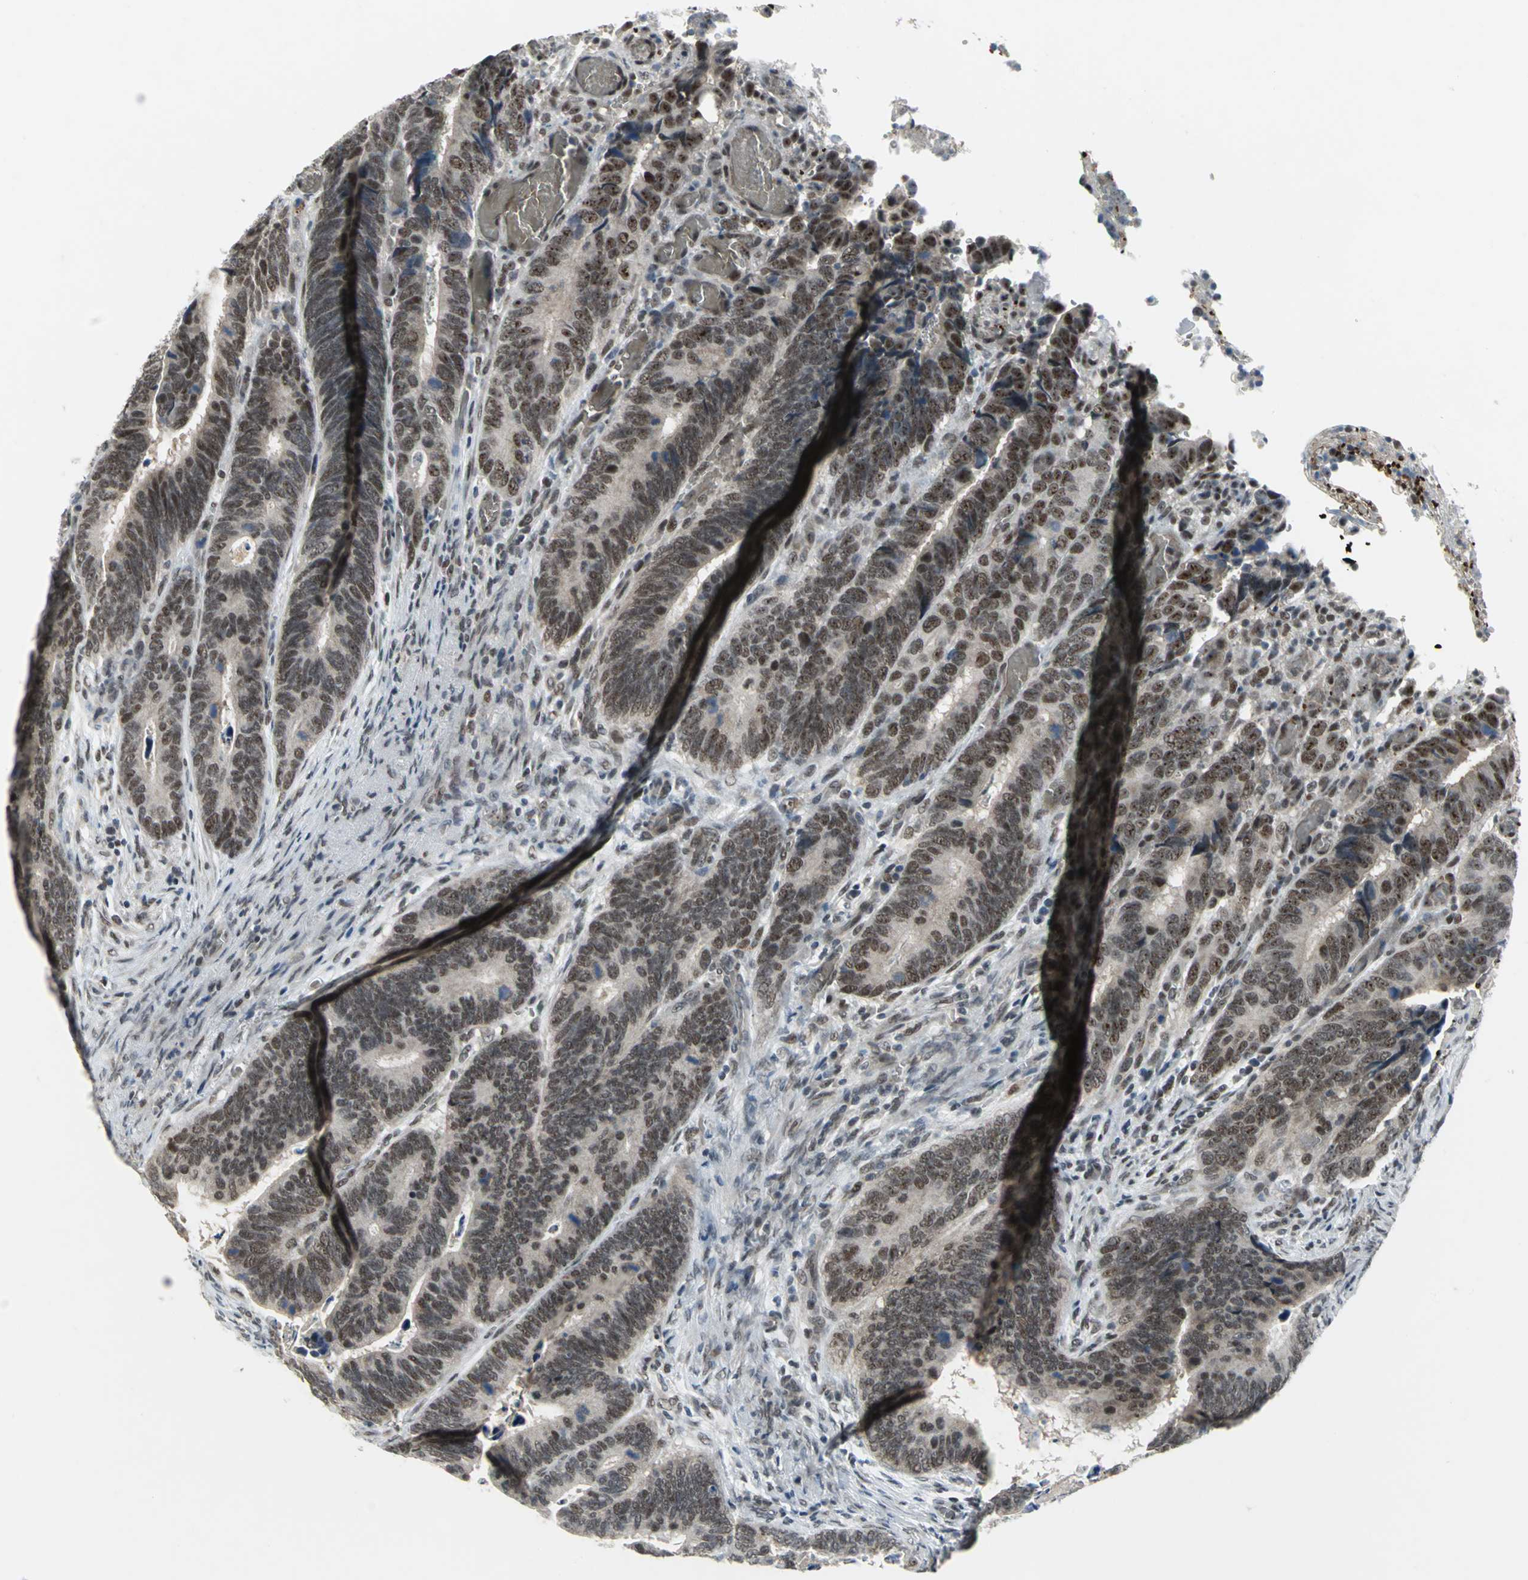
{"staining": {"intensity": "moderate", "quantity": ">75%", "location": "nuclear"}, "tissue": "colorectal cancer", "cell_type": "Tumor cells", "image_type": "cancer", "snomed": [{"axis": "morphology", "description": "Adenocarcinoma, NOS"}, {"axis": "topography", "description": "Colon"}], "caption": "Human adenocarcinoma (colorectal) stained for a protein (brown) reveals moderate nuclear positive expression in approximately >75% of tumor cells.", "gene": "GLI3", "patient": {"sex": "male", "age": 72}}